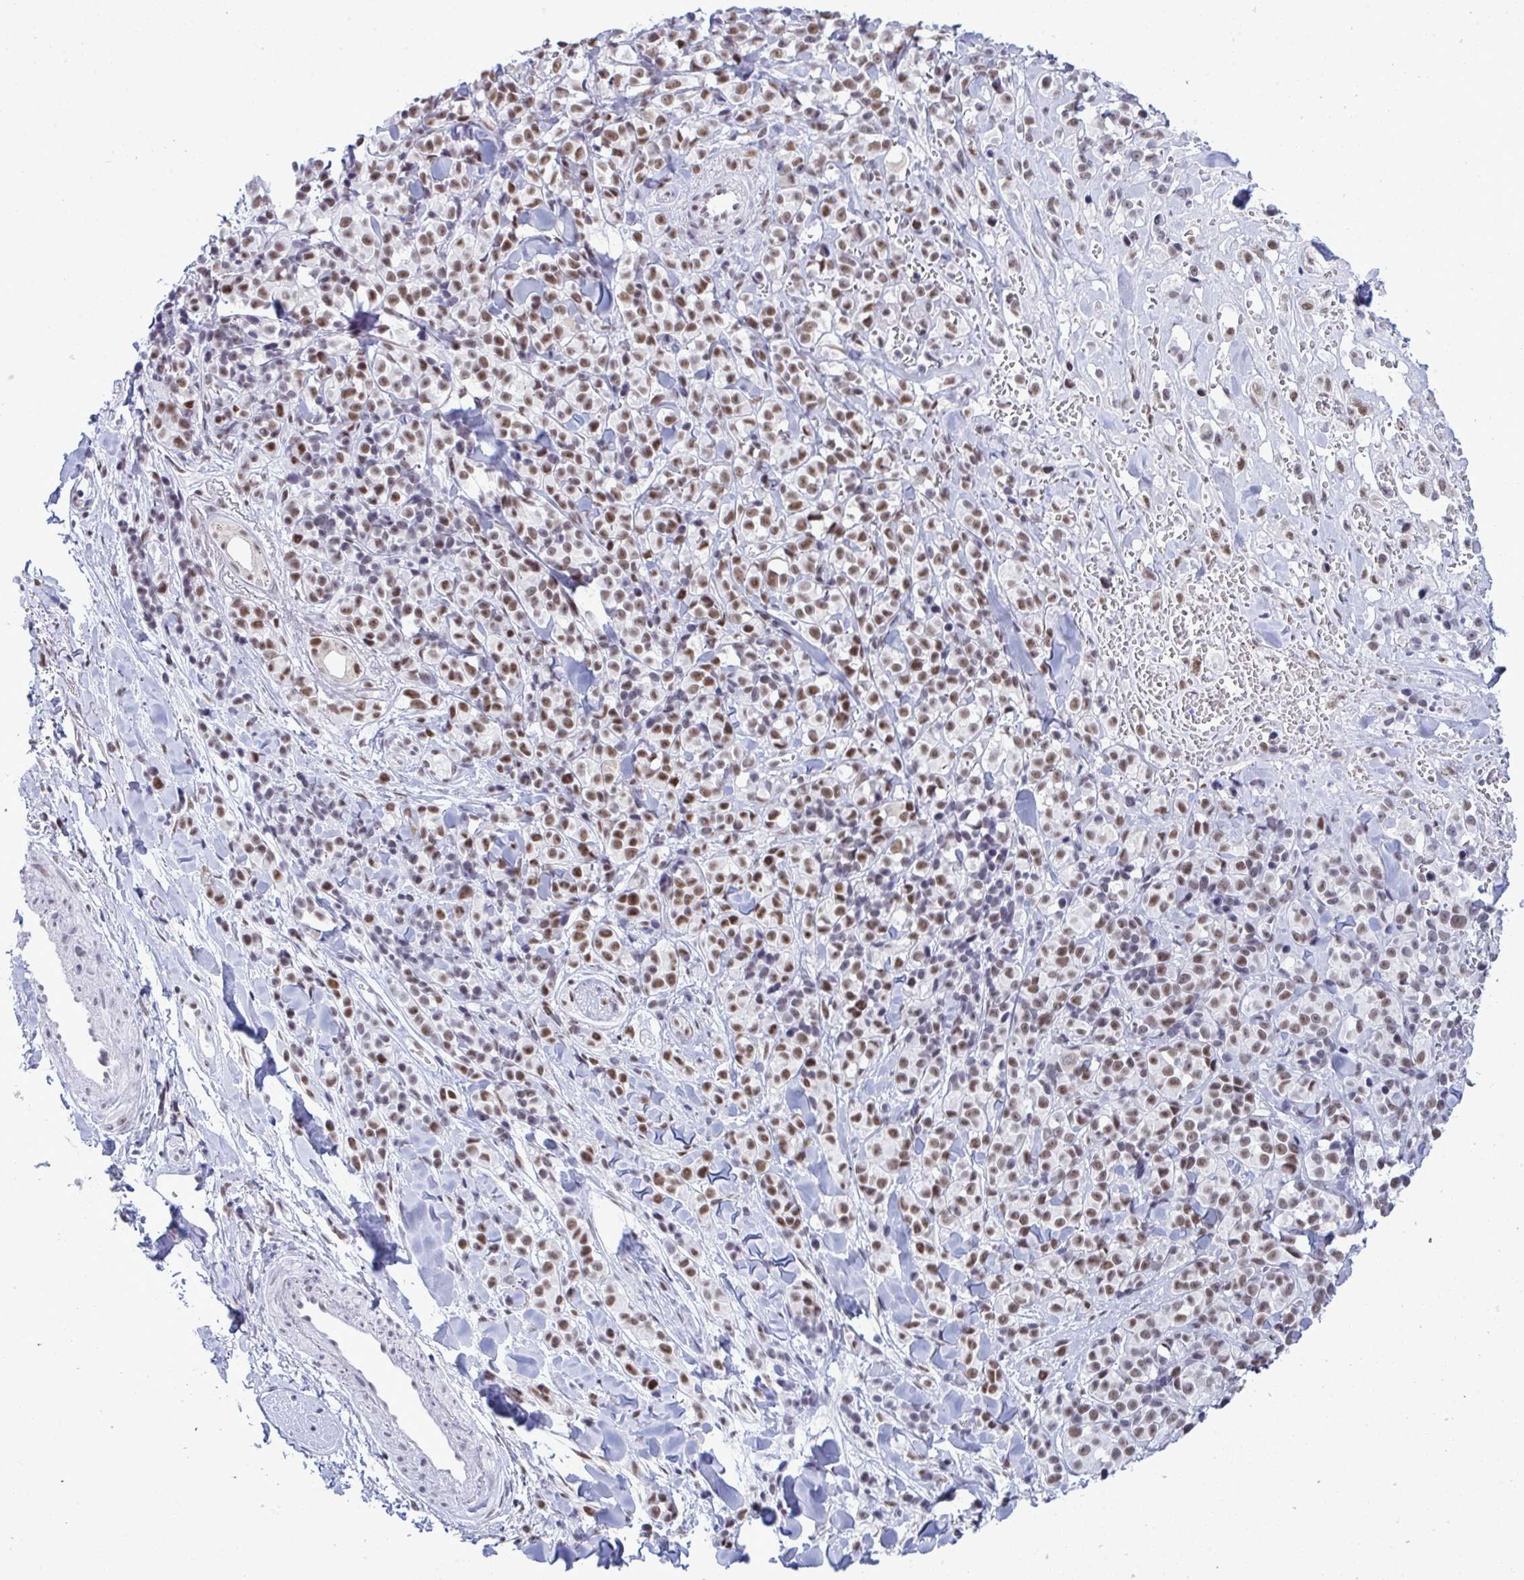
{"staining": {"intensity": "moderate", "quantity": ">75%", "location": "nuclear"}, "tissue": "melanoma", "cell_type": "Tumor cells", "image_type": "cancer", "snomed": [{"axis": "morphology", "description": "Malignant melanoma, NOS"}, {"axis": "topography", "description": "Skin"}], "caption": "About >75% of tumor cells in melanoma exhibit moderate nuclear protein expression as visualized by brown immunohistochemical staining.", "gene": "PPP1R10", "patient": {"sex": "male", "age": 85}}